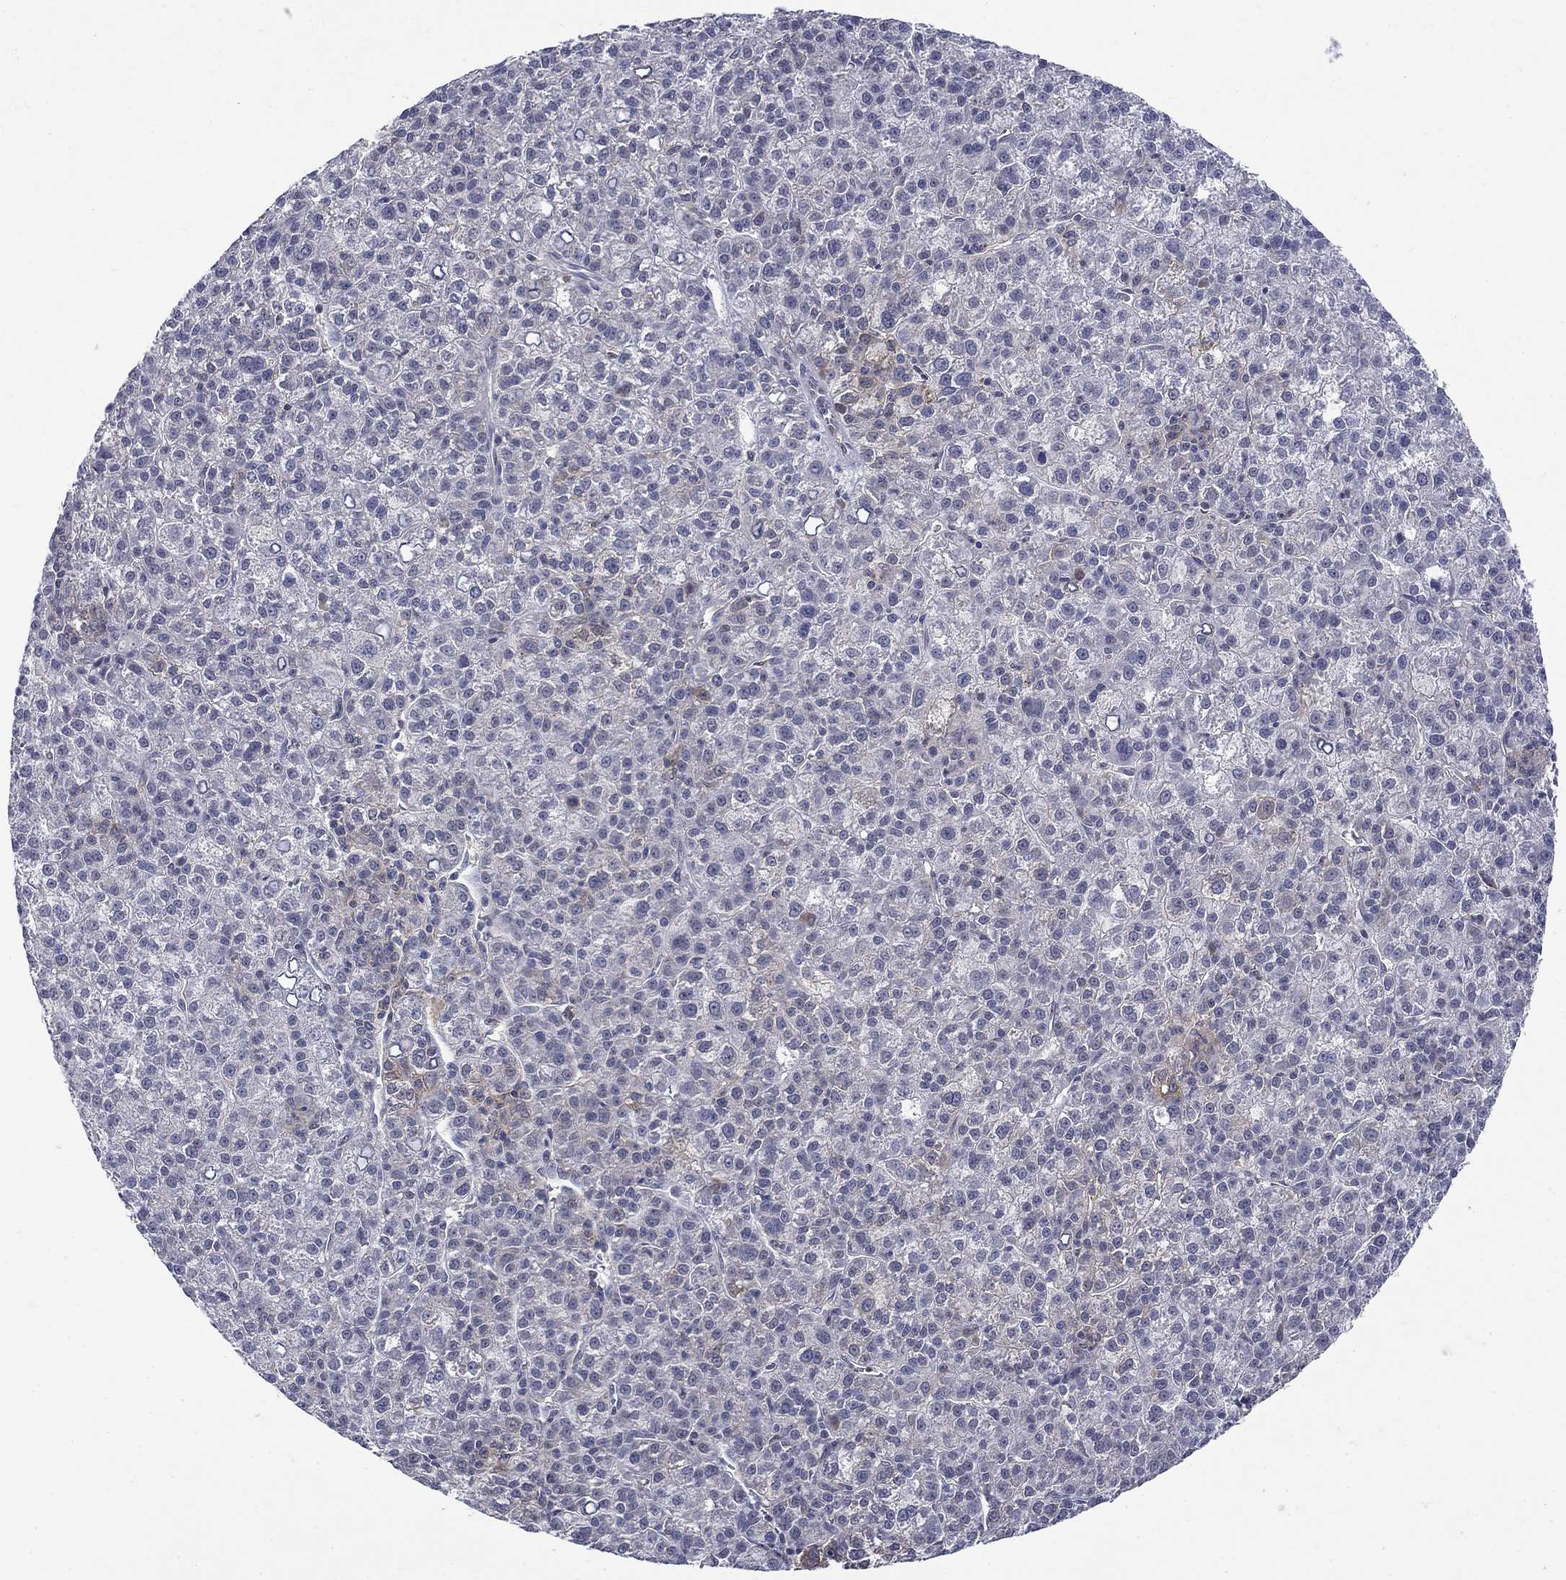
{"staining": {"intensity": "moderate", "quantity": "<25%", "location": "cytoplasmic/membranous"}, "tissue": "liver cancer", "cell_type": "Tumor cells", "image_type": "cancer", "snomed": [{"axis": "morphology", "description": "Carcinoma, Hepatocellular, NOS"}, {"axis": "topography", "description": "Liver"}], "caption": "Liver cancer (hepatocellular carcinoma) was stained to show a protein in brown. There is low levels of moderate cytoplasmic/membranous expression in approximately <25% of tumor cells. (brown staining indicates protein expression, while blue staining denotes nuclei).", "gene": "PCBP3", "patient": {"sex": "female", "age": 60}}